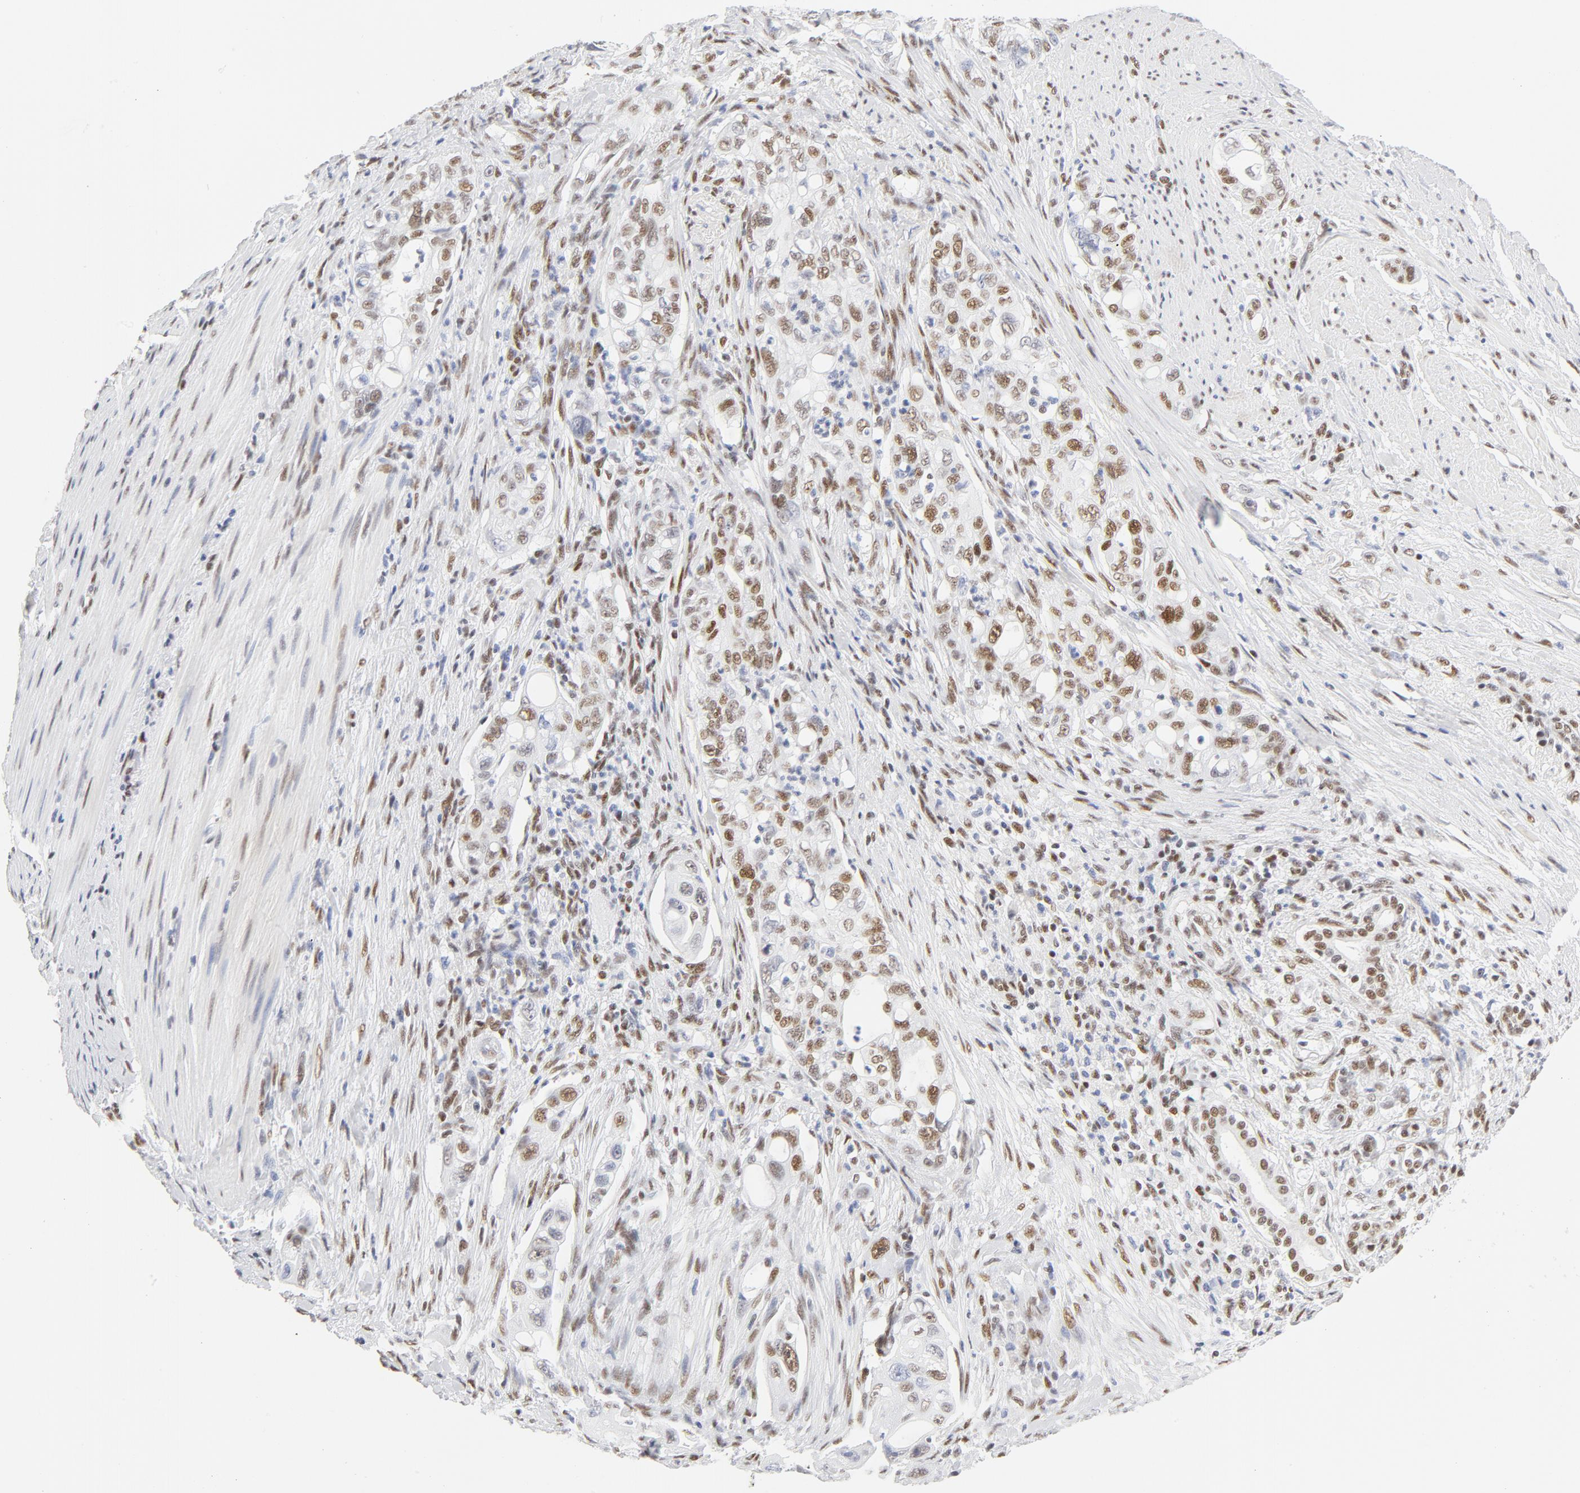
{"staining": {"intensity": "moderate", "quantity": "25%-75%", "location": "nuclear"}, "tissue": "pancreatic cancer", "cell_type": "Tumor cells", "image_type": "cancer", "snomed": [{"axis": "morphology", "description": "Normal tissue, NOS"}, {"axis": "topography", "description": "Pancreas"}], "caption": "Brown immunohistochemical staining in human pancreatic cancer demonstrates moderate nuclear expression in approximately 25%-75% of tumor cells.", "gene": "ATF2", "patient": {"sex": "male", "age": 42}}